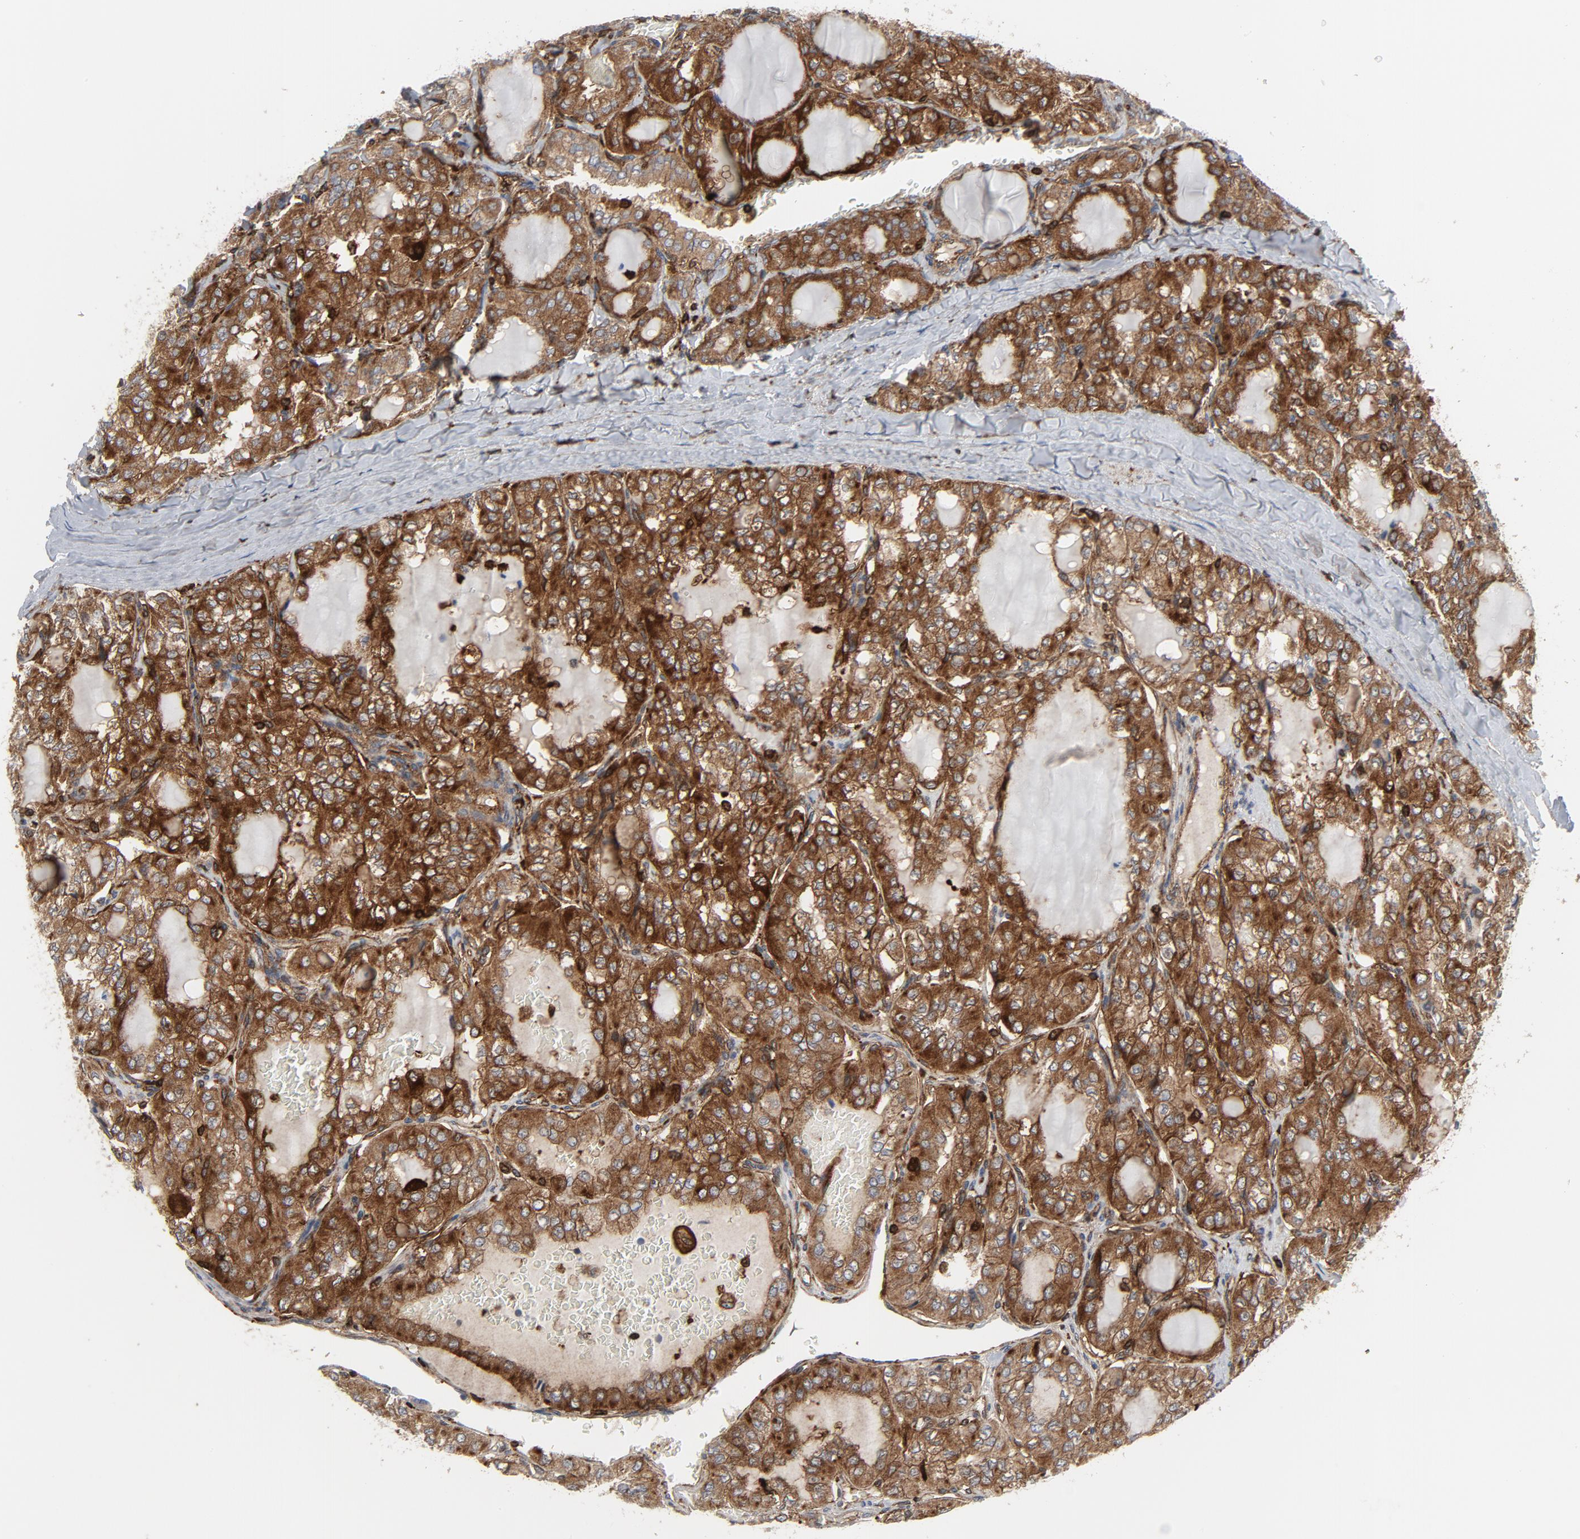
{"staining": {"intensity": "strong", "quantity": ">75%", "location": "cytoplasmic/membranous"}, "tissue": "thyroid cancer", "cell_type": "Tumor cells", "image_type": "cancer", "snomed": [{"axis": "morphology", "description": "Papillary adenocarcinoma, NOS"}, {"axis": "topography", "description": "Thyroid gland"}], "caption": "Immunohistochemistry of human thyroid cancer demonstrates high levels of strong cytoplasmic/membranous positivity in approximately >75% of tumor cells.", "gene": "YES1", "patient": {"sex": "male", "age": 20}}